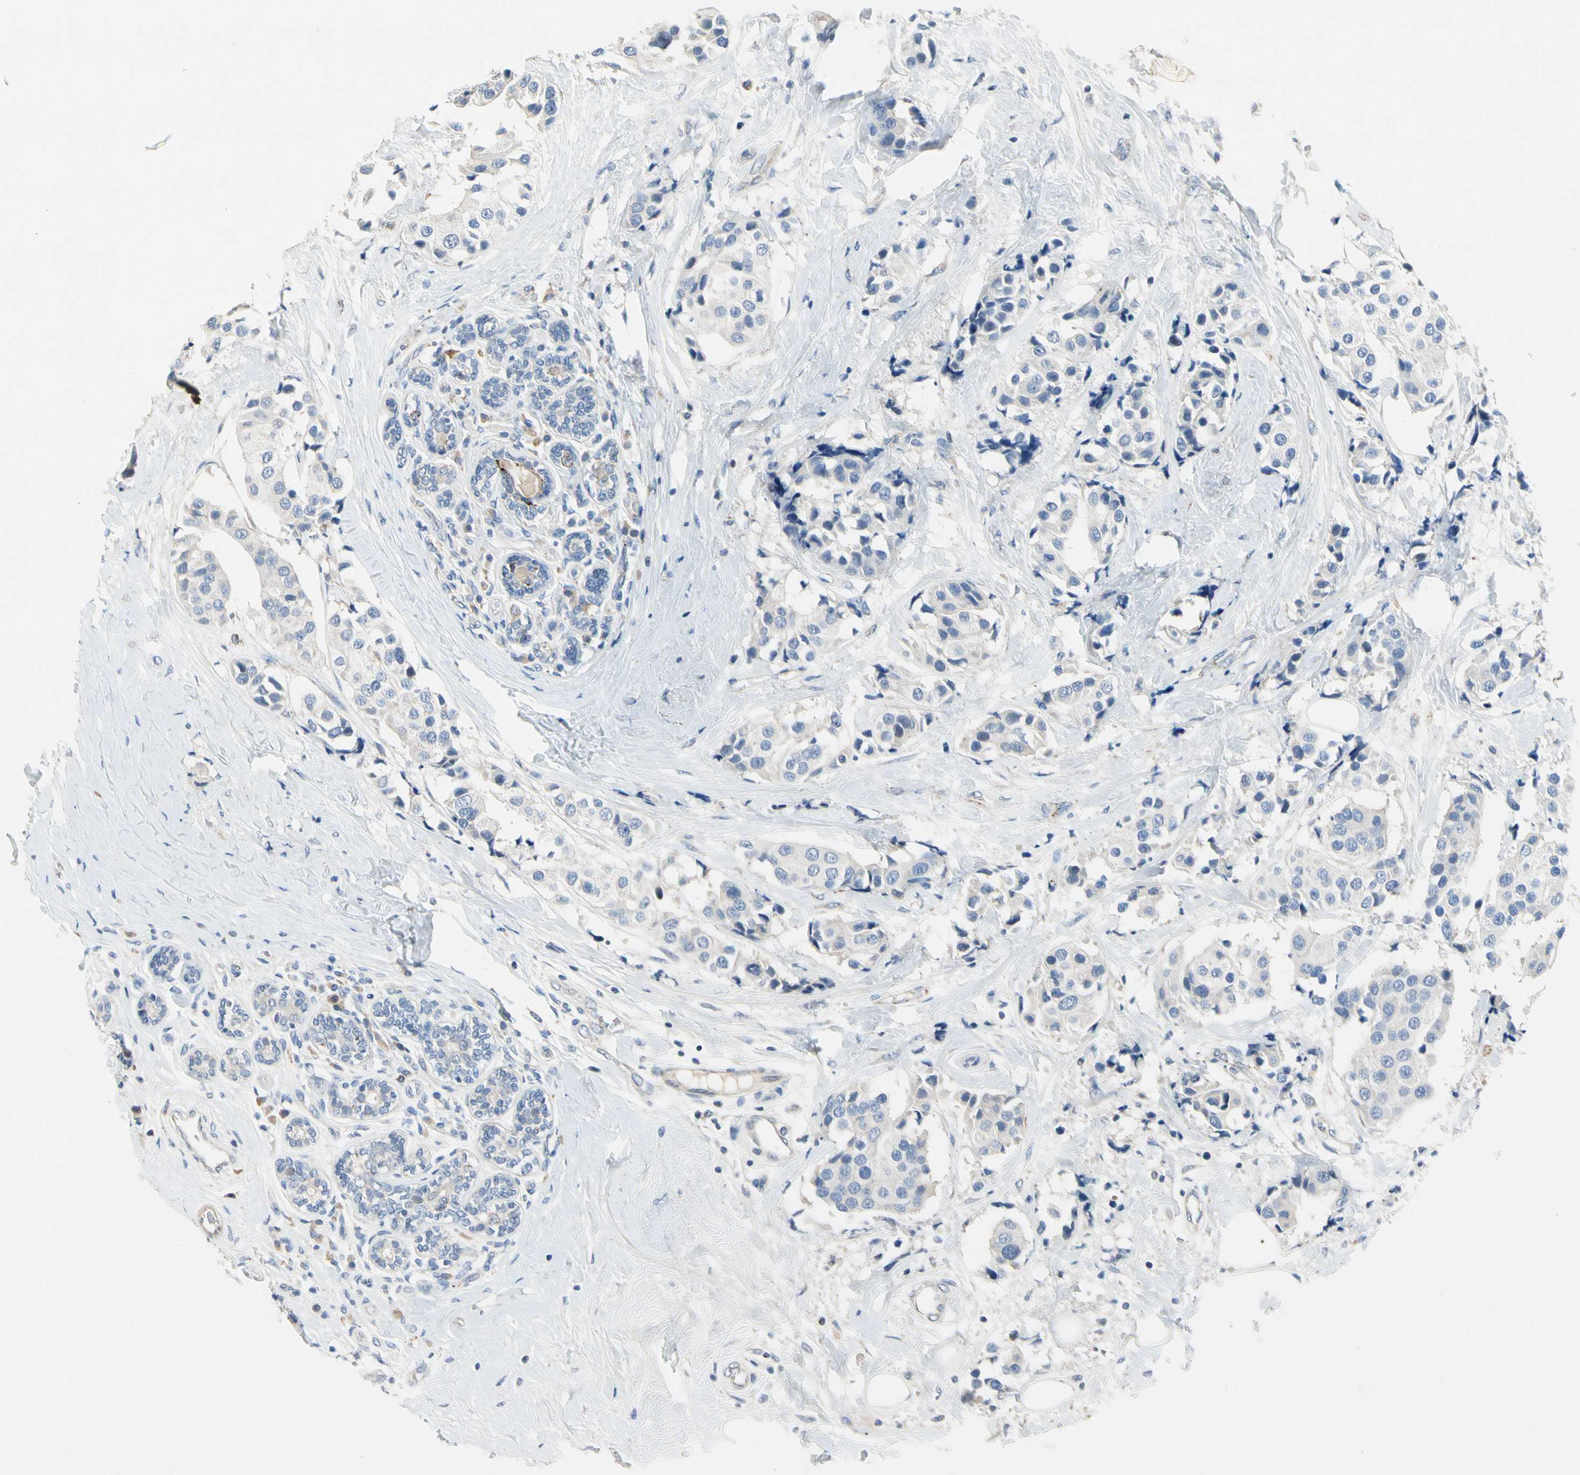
{"staining": {"intensity": "negative", "quantity": "none", "location": "none"}, "tissue": "breast cancer", "cell_type": "Tumor cells", "image_type": "cancer", "snomed": [{"axis": "morphology", "description": "Normal tissue, NOS"}, {"axis": "morphology", "description": "Duct carcinoma"}, {"axis": "topography", "description": "Breast"}], "caption": "Immunohistochemistry (IHC) of breast cancer exhibits no expression in tumor cells. The staining is performed using DAB (3,3'-diaminobenzidine) brown chromogen with nuclei counter-stained in using hematoxylin.", "gene": "RETSAT", "patient": {"sex": "female", "age": 39}}